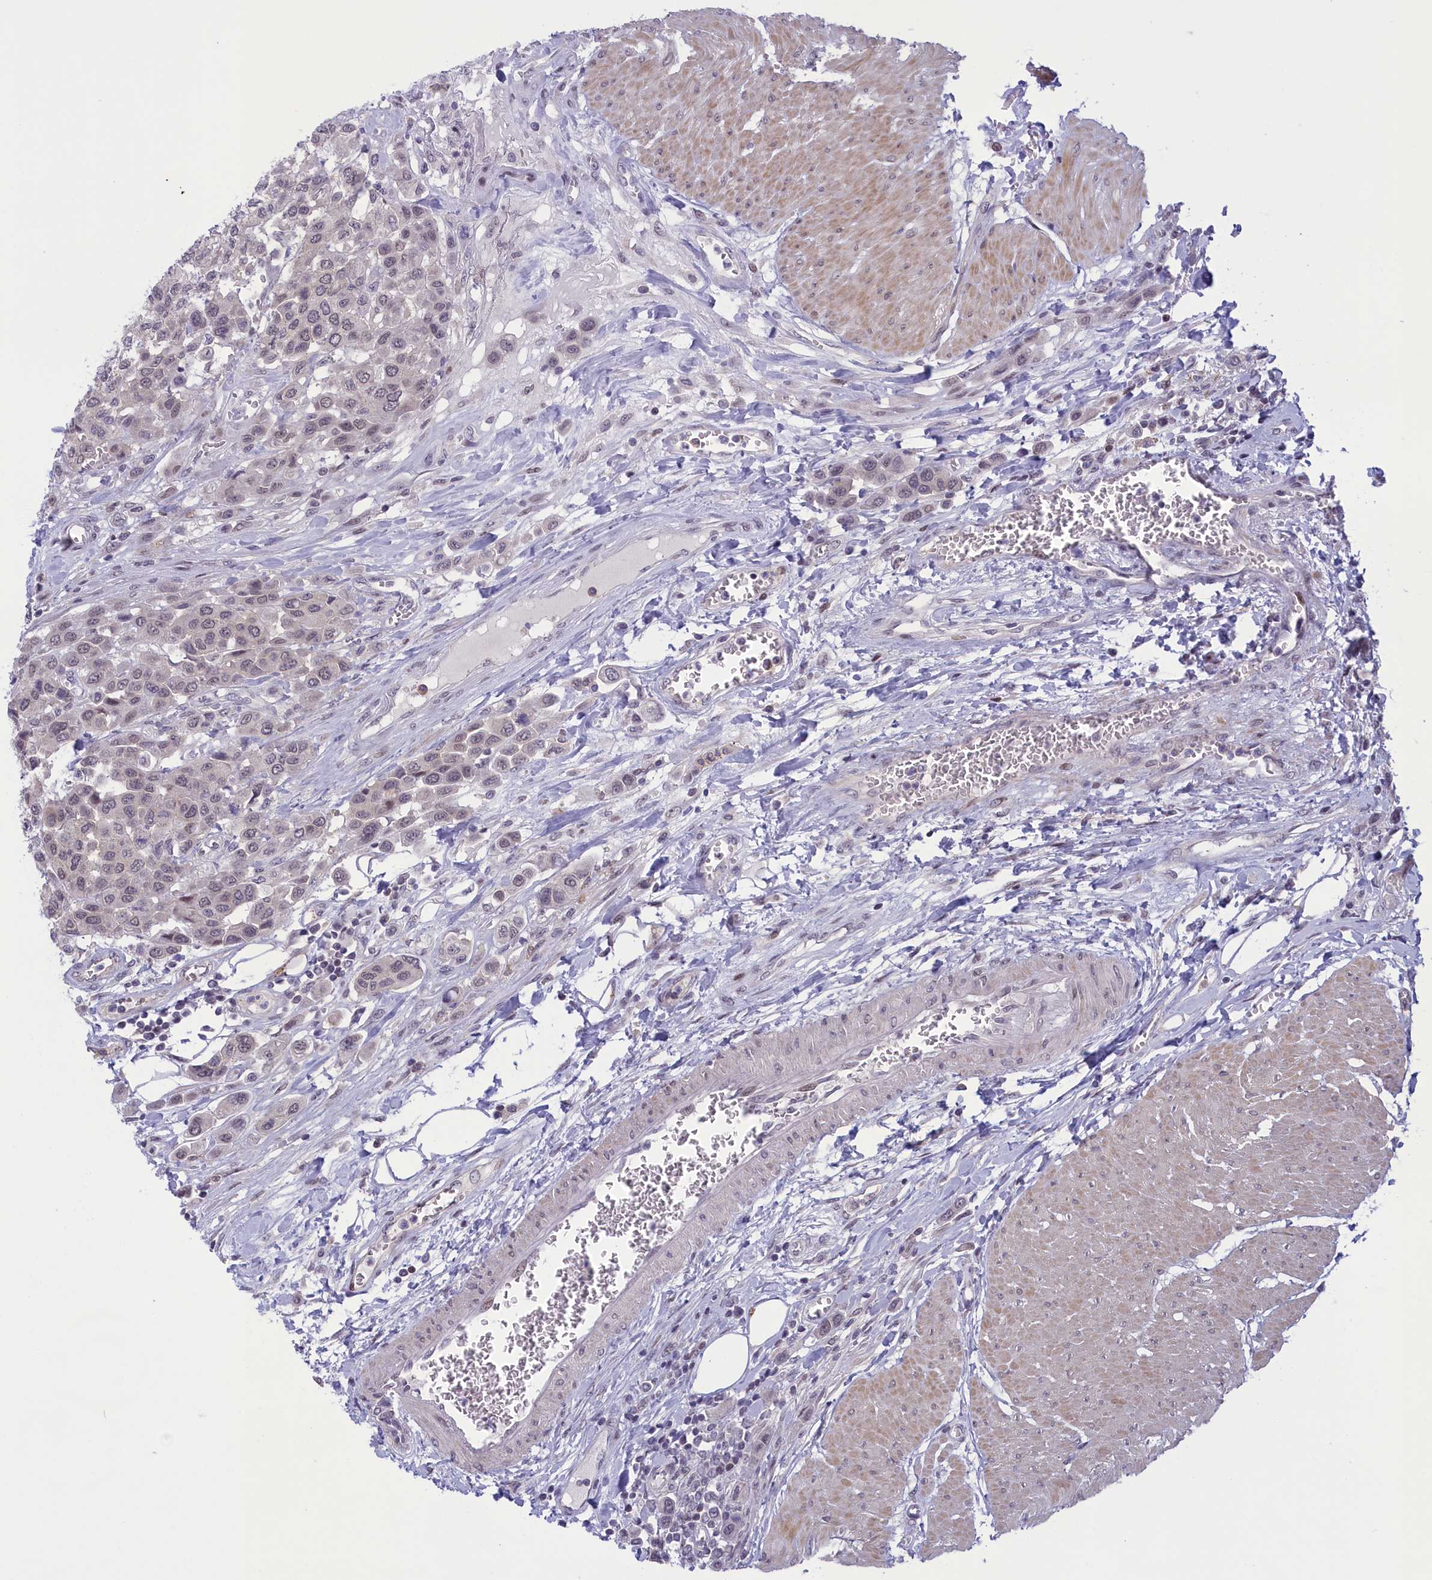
{"staining": {"intensity": "negative", "quantity": "none", "location": "none"}, "tissue": "urothelial cancer", "cell_type": "Tumor cells", "image_type": "cancer", "snomed": [{"axis": "morphology", "description": "Urothelial carcinoma, High grade"}, {"axis": "topography", "description": "Urinary bladder"}], "caption": "Immunohistochemistry (IHC) of high-grade urothelial carcinoma displays no staining in tumor cells.", "gene": "CORO2A", "patient": {"sex": "male", "age": 50}}